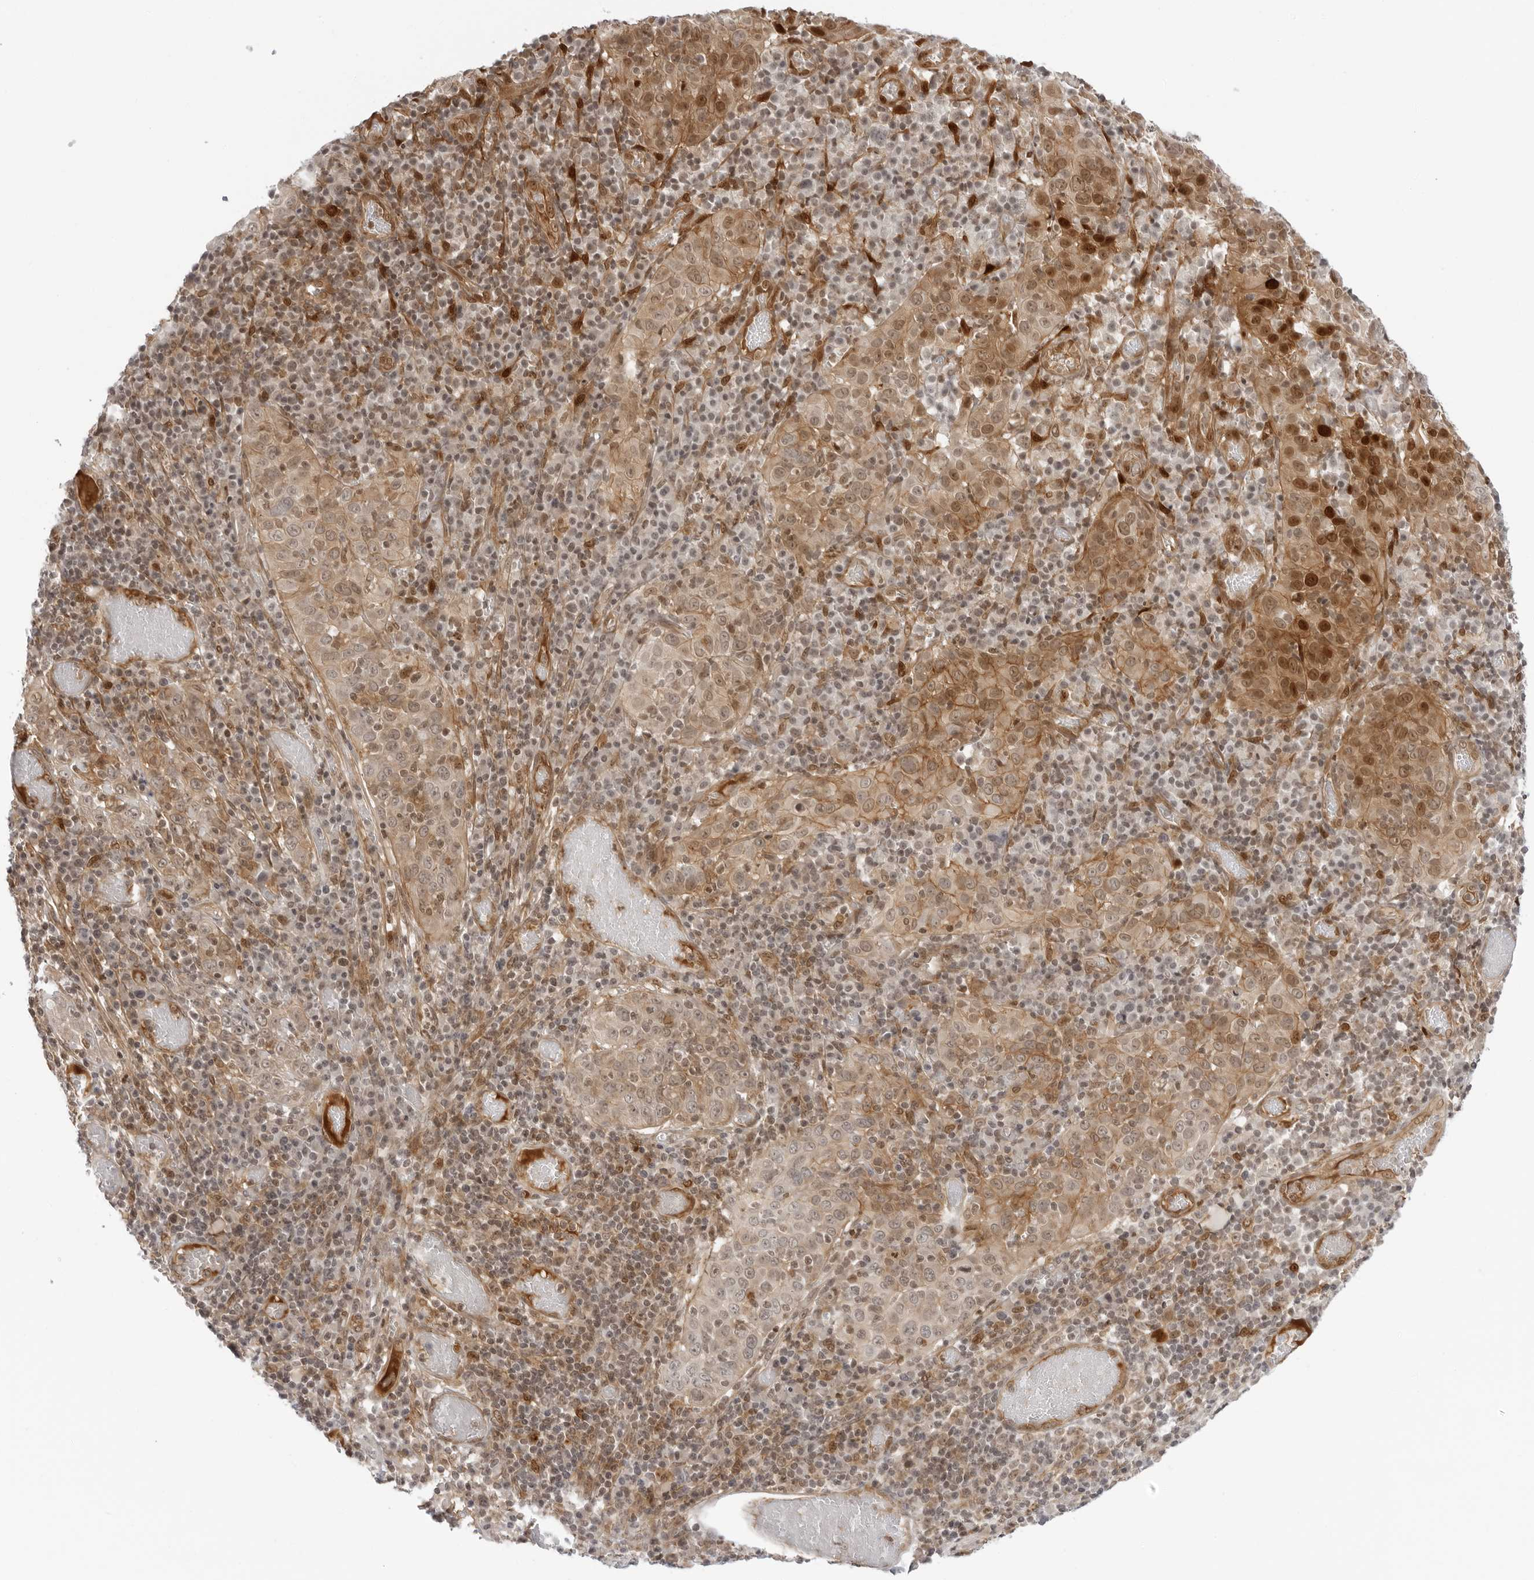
{"staining": {"intensity": "strong", "quantity": "25%-75%", "location": "cytoplasmic/membranous,nuclear"}, "tissue": "cervical cancer", "cell_type": "Tumor cells", "image_type": "cancer", "snomed": [{"axis": "morphology", "description": "Squamous cell carcinoma, NOS"}, {"axis": "topography", "description": "Cervix"}], "caption": "Protein analysis of cervical cancer tissue shows strong cytoplasmic/membranous and nuclear positivity in approximately 25%-75% of tumor cells.", "gene": "SUGCT", "patient": {"sex": "female", "age": 46}}